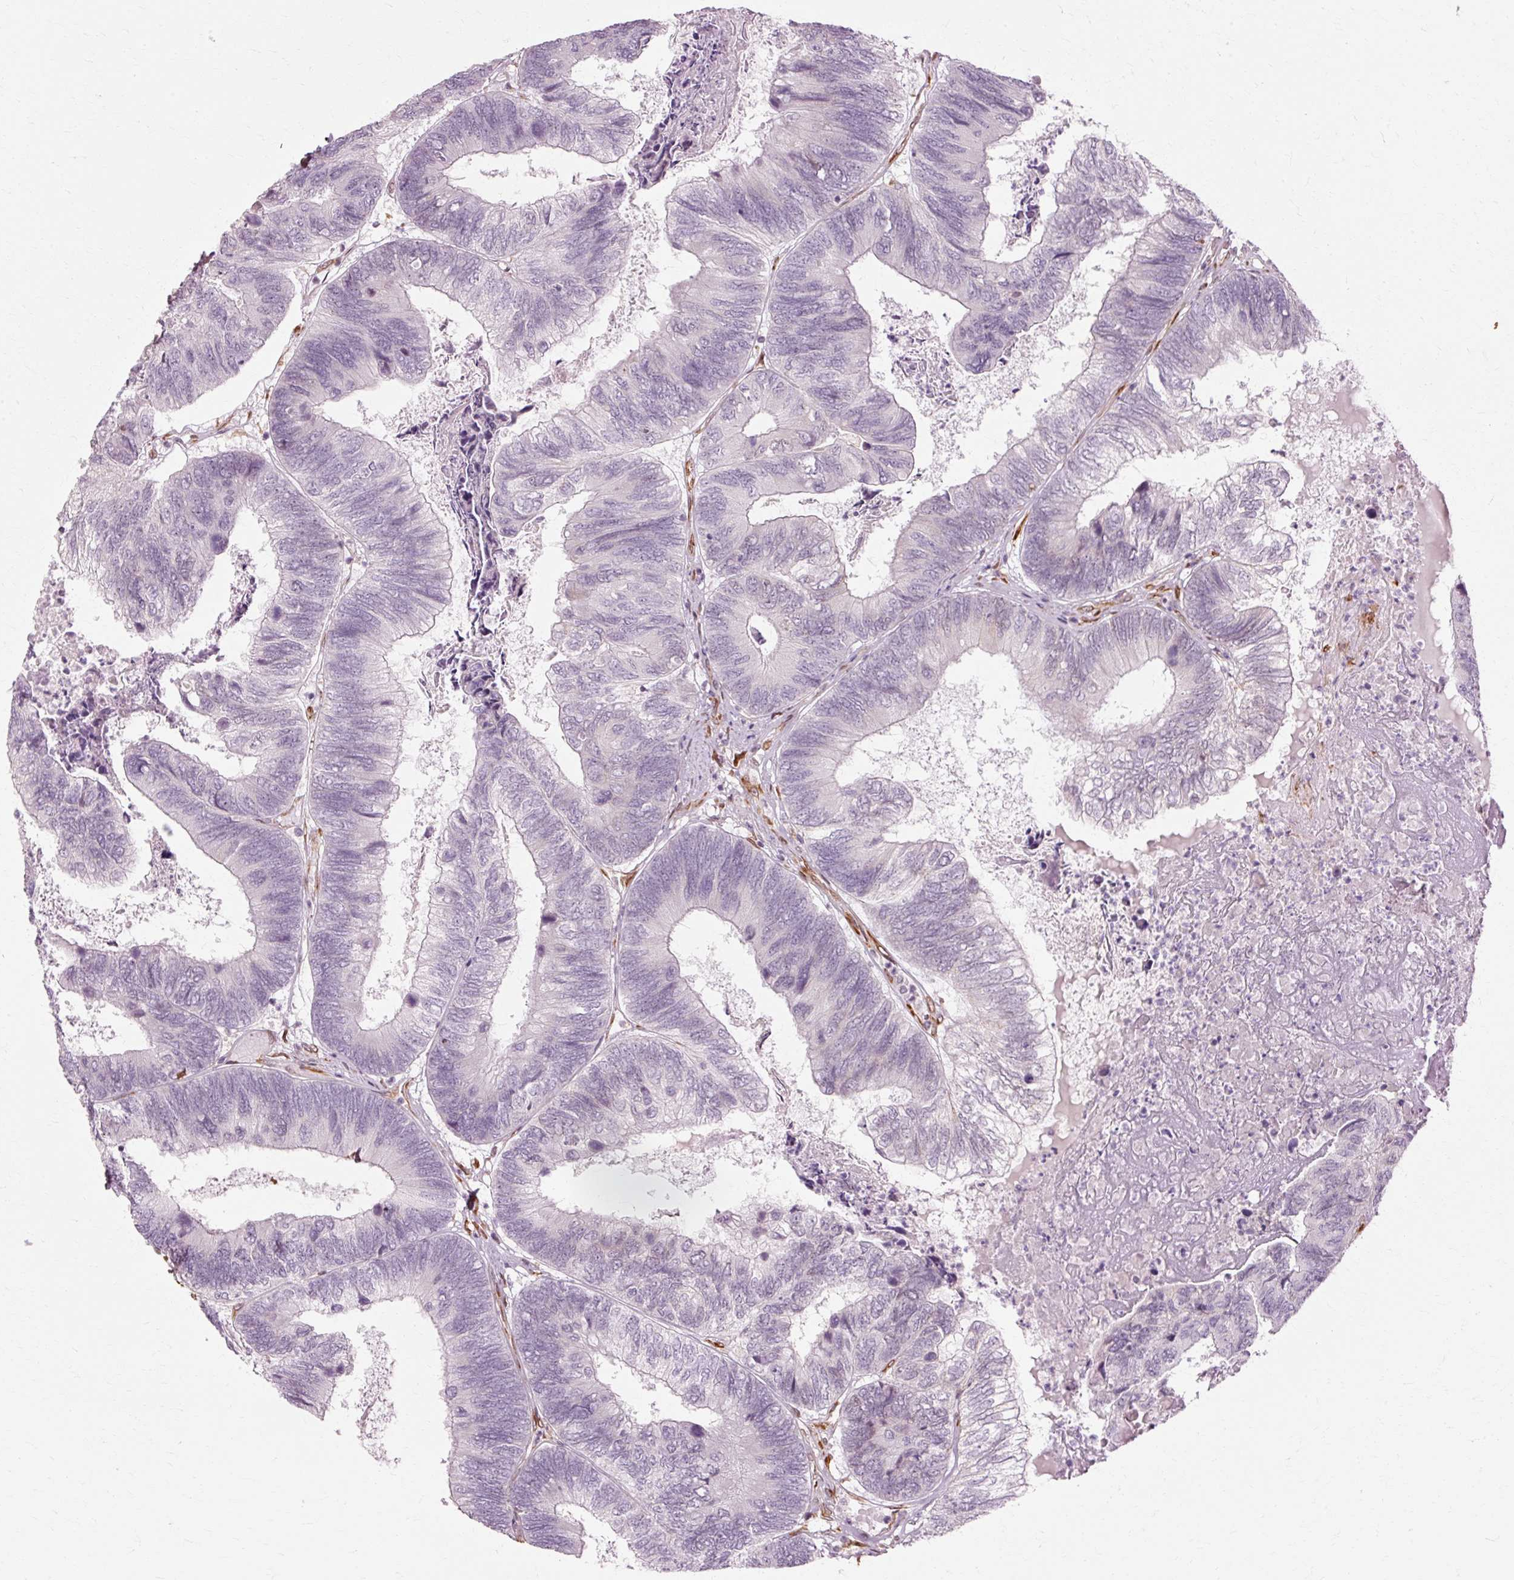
{"staining": {"intensity": "negative", "quantity": "none", "location": "none"}, "tissue": "colorectal cancer", "cell_type": "Tumor cells", "image_type": "cancer", "snomed": [{"axis": "morphology", "description": "Adenocarcinoma, NOS"}, {"axis": "topography", "description": "Colon"}], "caption": "Immunohistochemistry (IHC) photomicrograph of colorectal cancer stained for a protein (brown), which displays no positivity in tumor cells.", "gene": "RGPD5", "patient": {"sex": "female", "age": 67}}